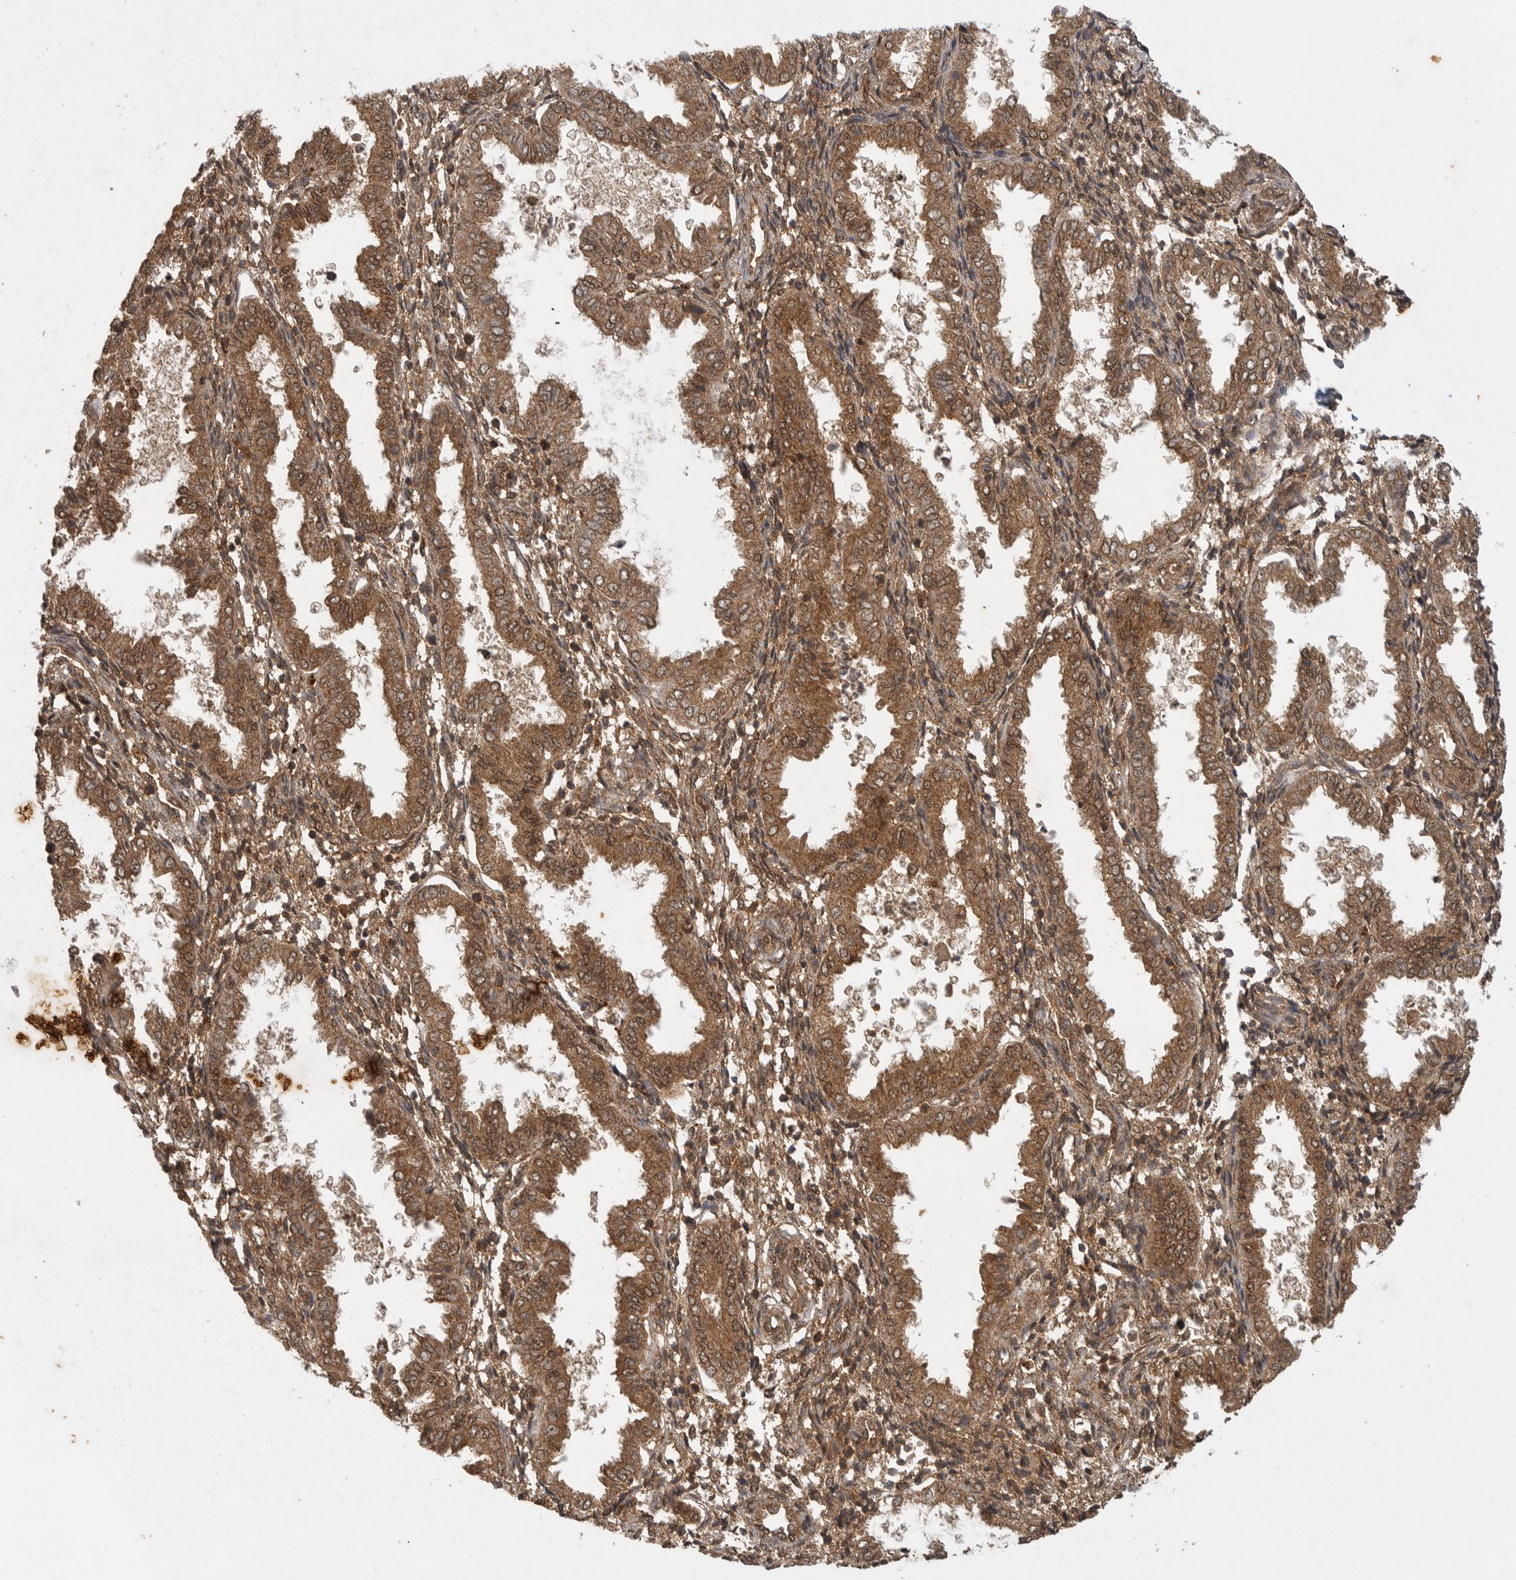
{"staining": {"intensity": "weak", "quantity": ">75%", "location": "cytoplasmic/membranous"}, "tissue": "endometrium", "cell_type": "Cells in endometrial stroma", "image_type": "normal", "snomed": [{"axis": "morphology", "description": "Normal tissue, NOS"}, {"axis": "topography", "description": "Endometrium"}], "caption": "DAB immunohistochemical staining of normal human endometrium reveals weak cytoplasmic/membranous protein expression in approximately >75% of cells in endometrial stroma.", "gene": "ICOSLG", "patient": {"sex": "female", "age": 33}}